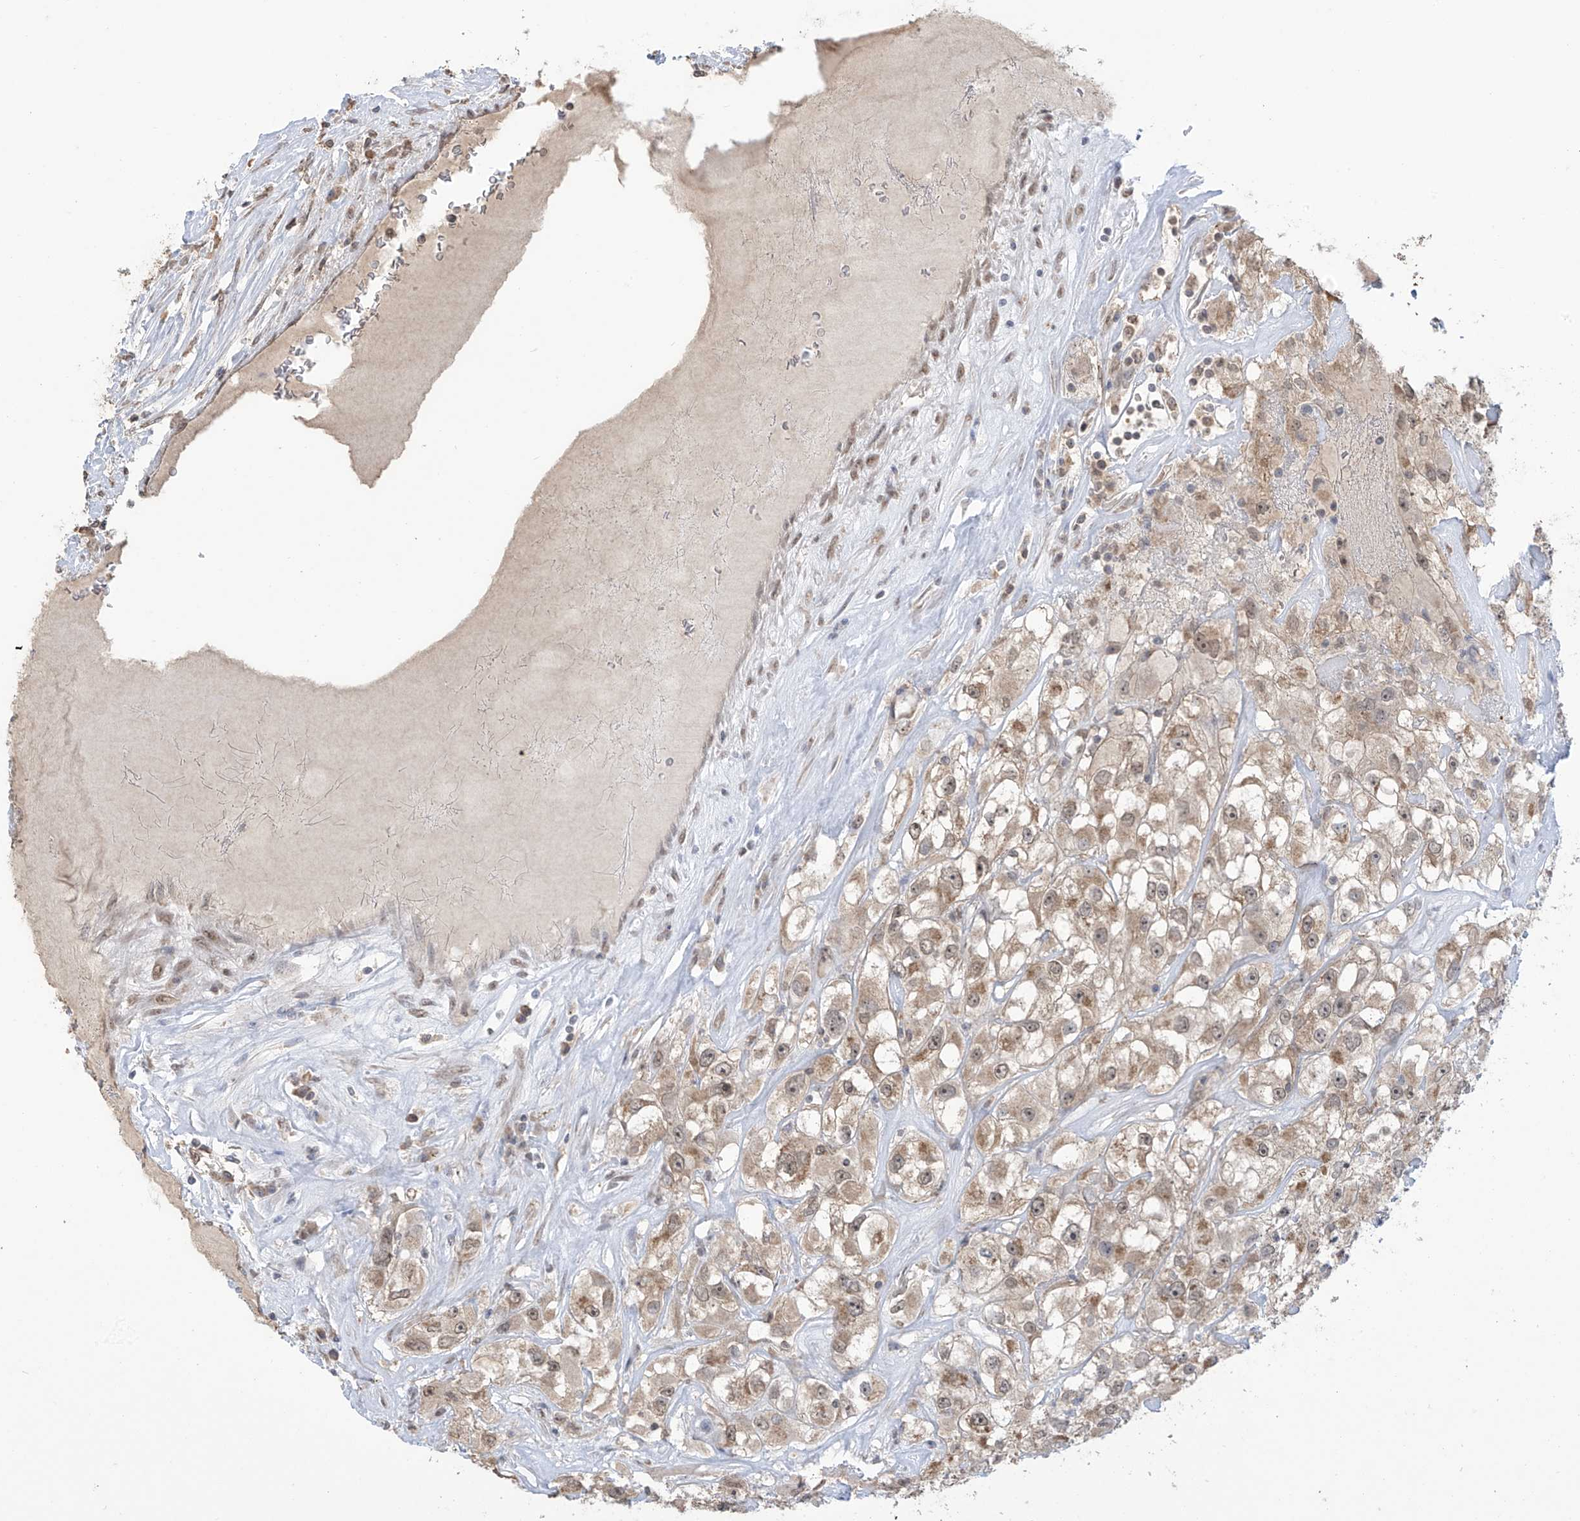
{"staining": {"intensity": "moderate", "quantity": ">75%", "location": "cytoplasmic/membranous,nuclear"}, "tissue": "renal cancer", "cell_type": "Tumor cells", "image_type": "cancer", "snomed": [{"axis": "morphology", "description": "Adenocarcinoma, NOS"}, {"axis": "topography", "description": "Kidney"}], "caption": "A photomicrograph showing moderate cytoplasmic/membranous and nuclear positivity in approximately >75% of tumor cells in renal cancer, as visualized by brown immunohistochemical staining.", "gene": "KIAA1522", "patient": {"sex": "female", "age": 52}}